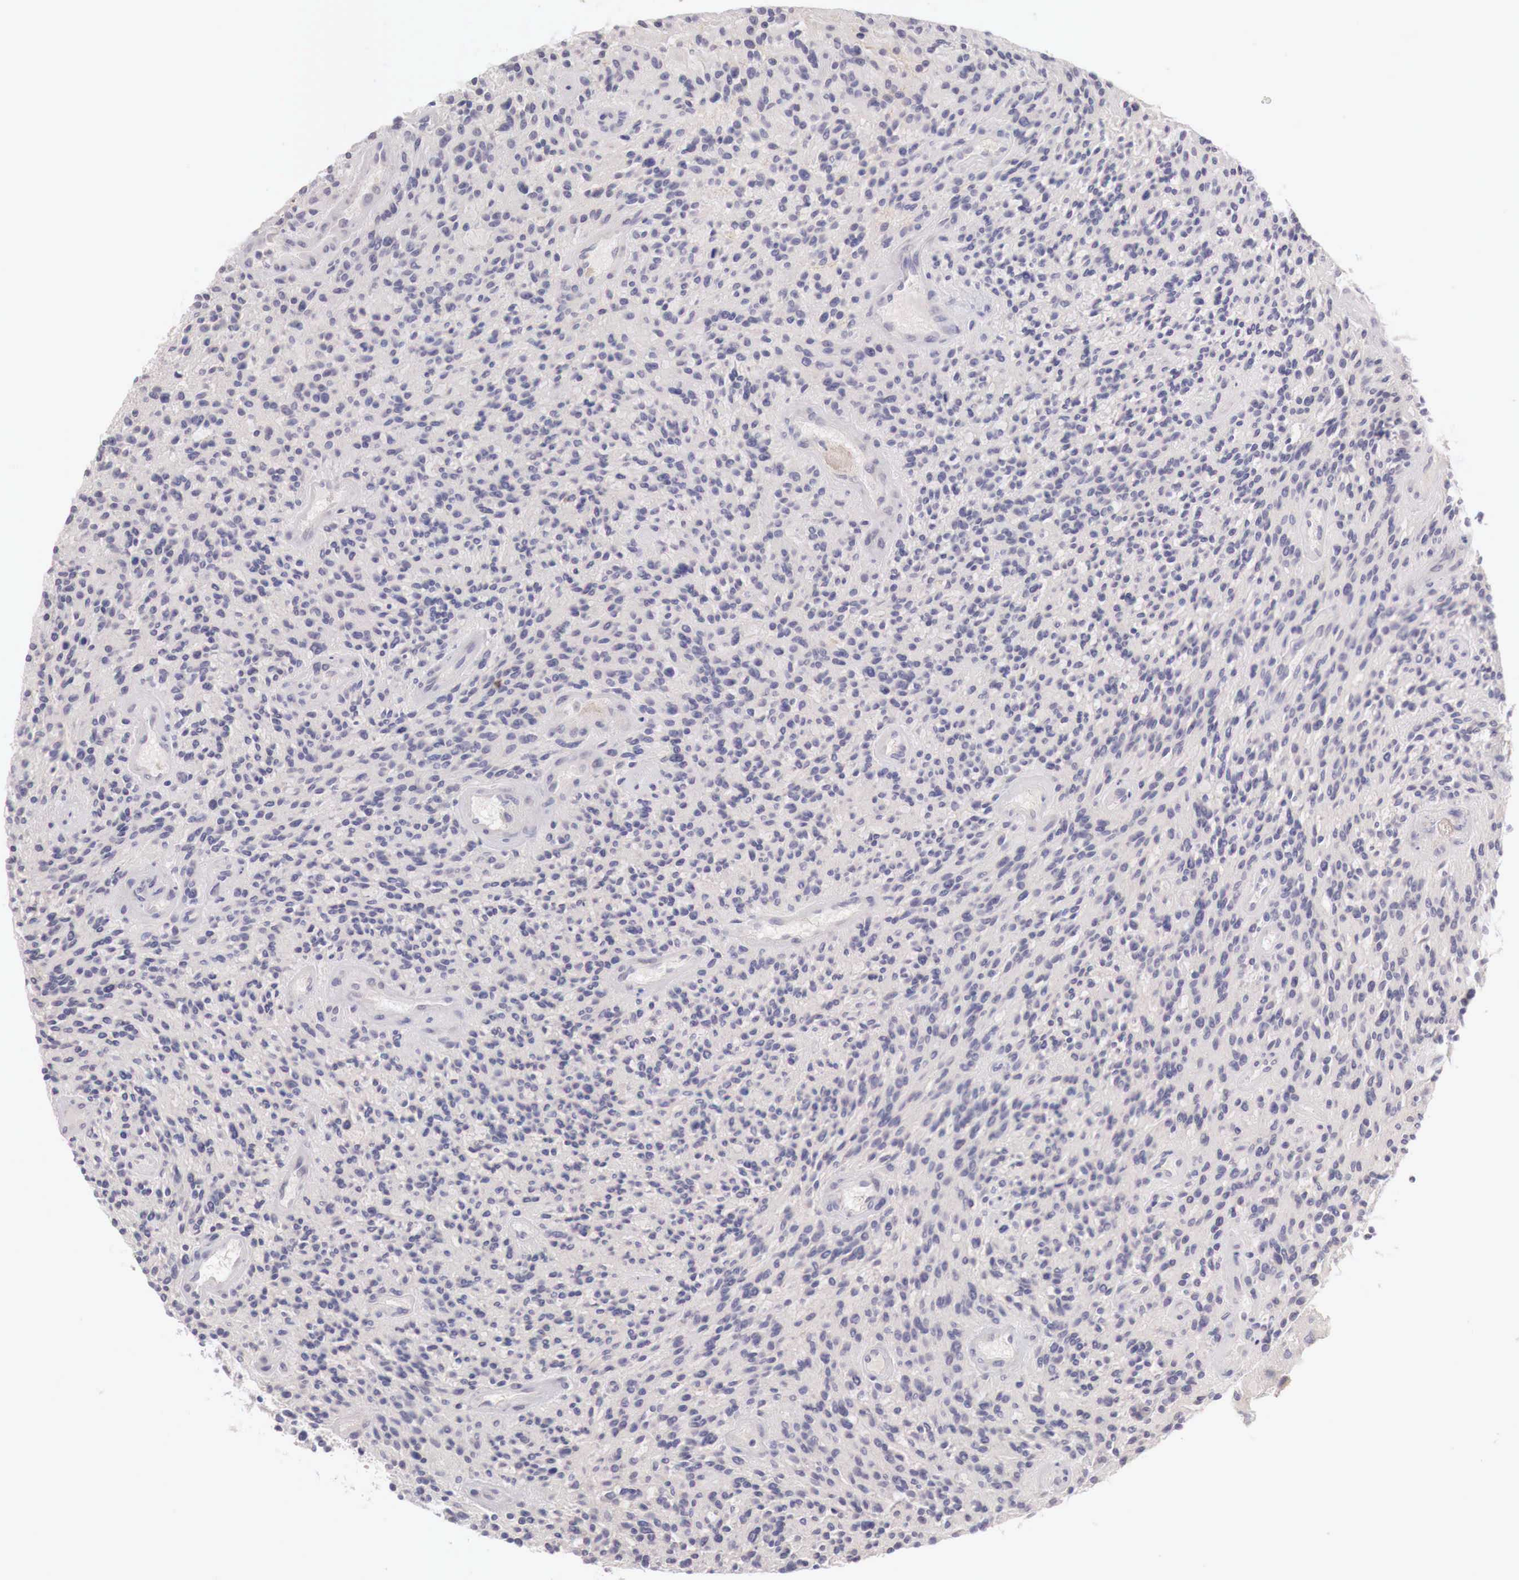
{"staining": {"intensity": "negative", "quantity": "none", "location": "none"}, "tissue": "glioma", "cell_type": "Tumor cells", "image_type": "cancer", "snomed": [{"axis": "morphology", "description": "Glioma, malignant, High grade"}, {"axis": "topography", "description": "Brain"}], "caption": "Tumor cells are negative for protein expression in human glioma. (DAB (3,3'-diaminobenzidine) IHC with hematoxylin counter stain).", "gene": "GATA1", "patient": {"sex": "female", "age": 13}}